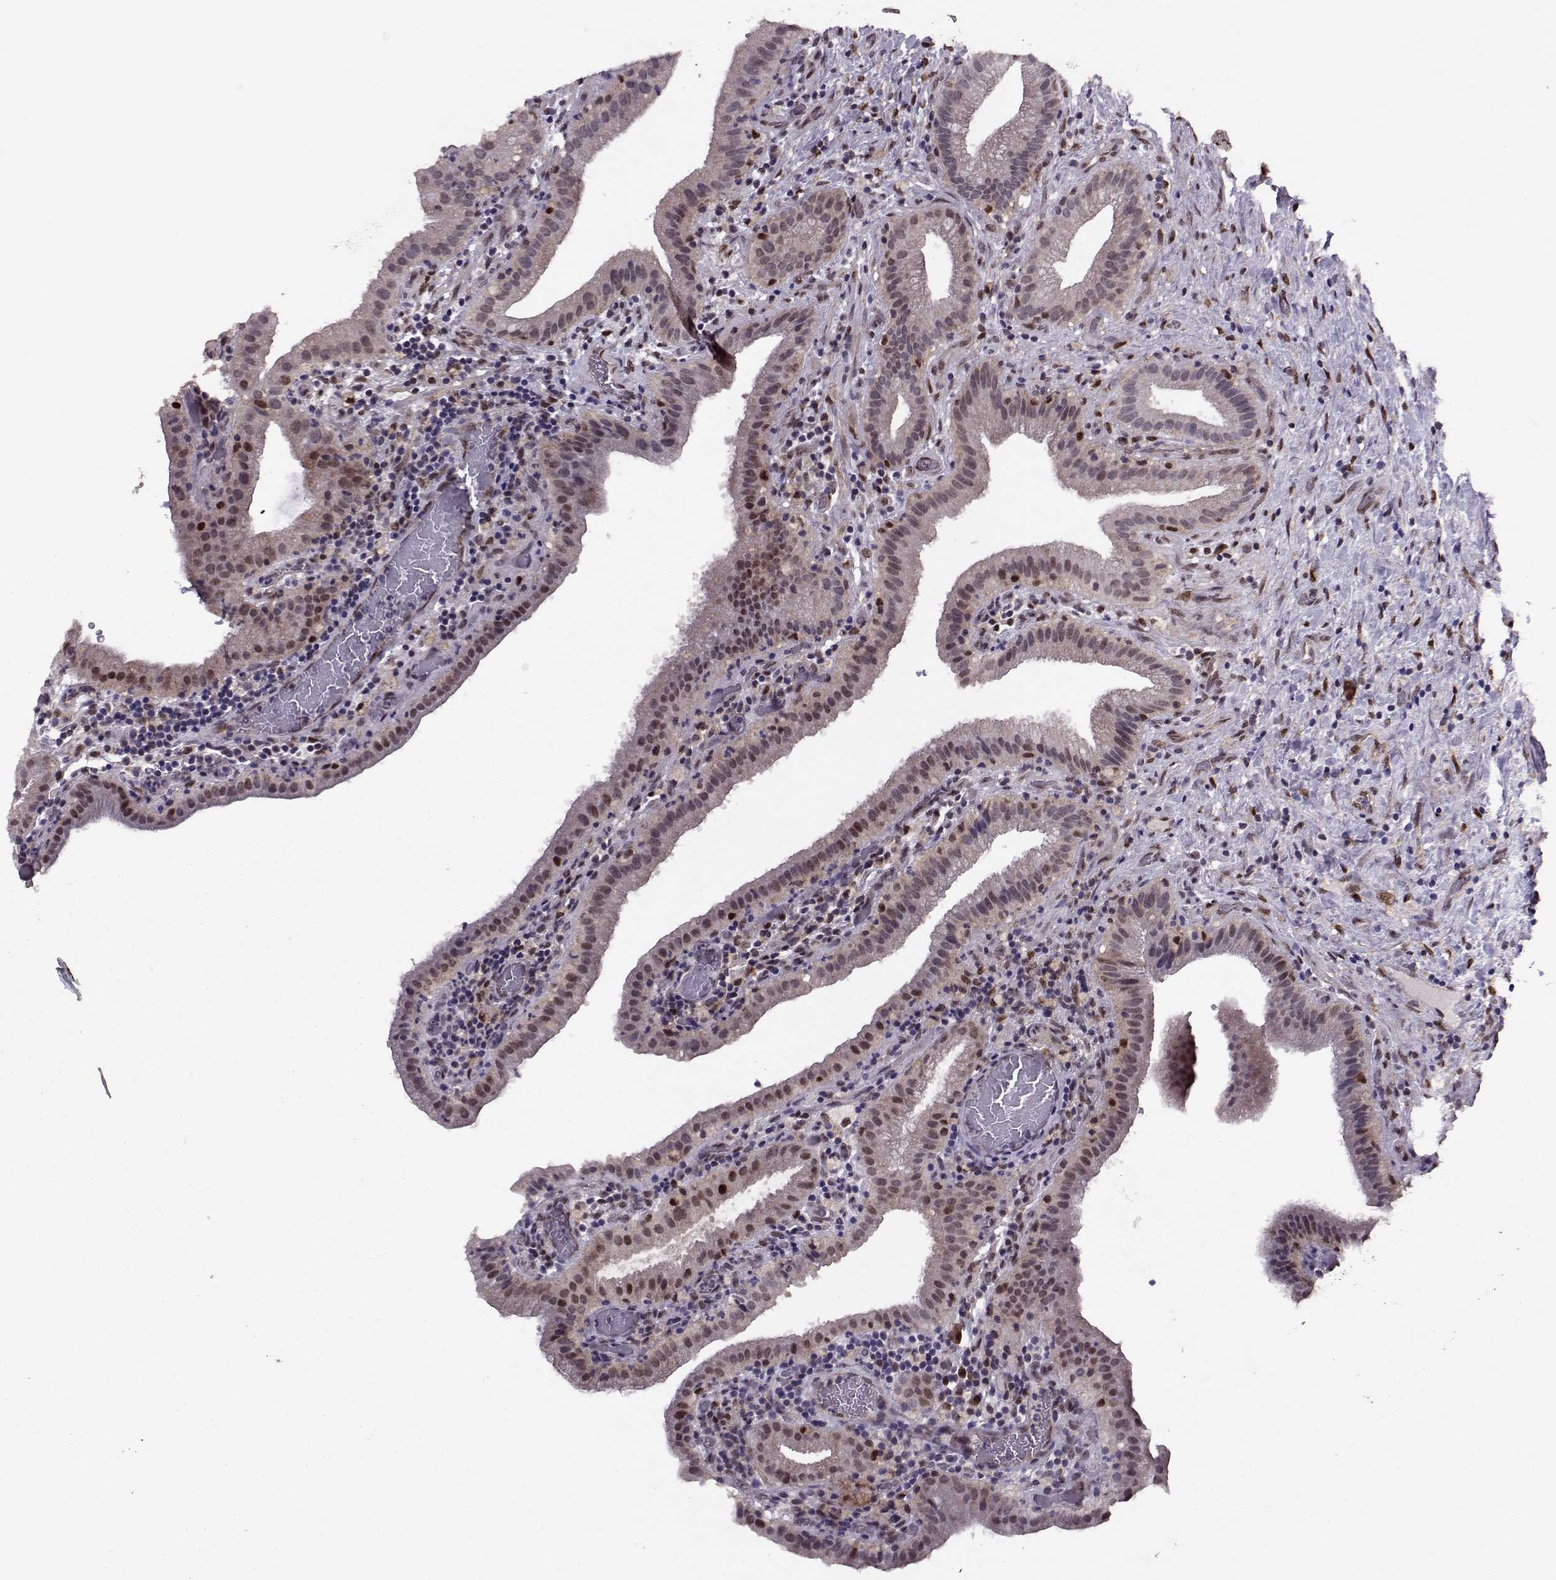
{"staining": {"intensity": "moderate", "quantity": "<25%", "location": "nuclear"}, "tissue": "gallbladder", "cell_type": "Glandular cells", "image_type": "normal", "snomed": [{"axis": "morphology", "description": "Normal tissue, NOS"}, {"axis": "topography", "description": "Gallbladder"}], "caption": "Protein expression analysis of normal human gallbladder reveals moderate nuclear positivity in about <25% of glandular cells.", "gene": "CDK4", "patient": {"sex": "male", "age": 62}}